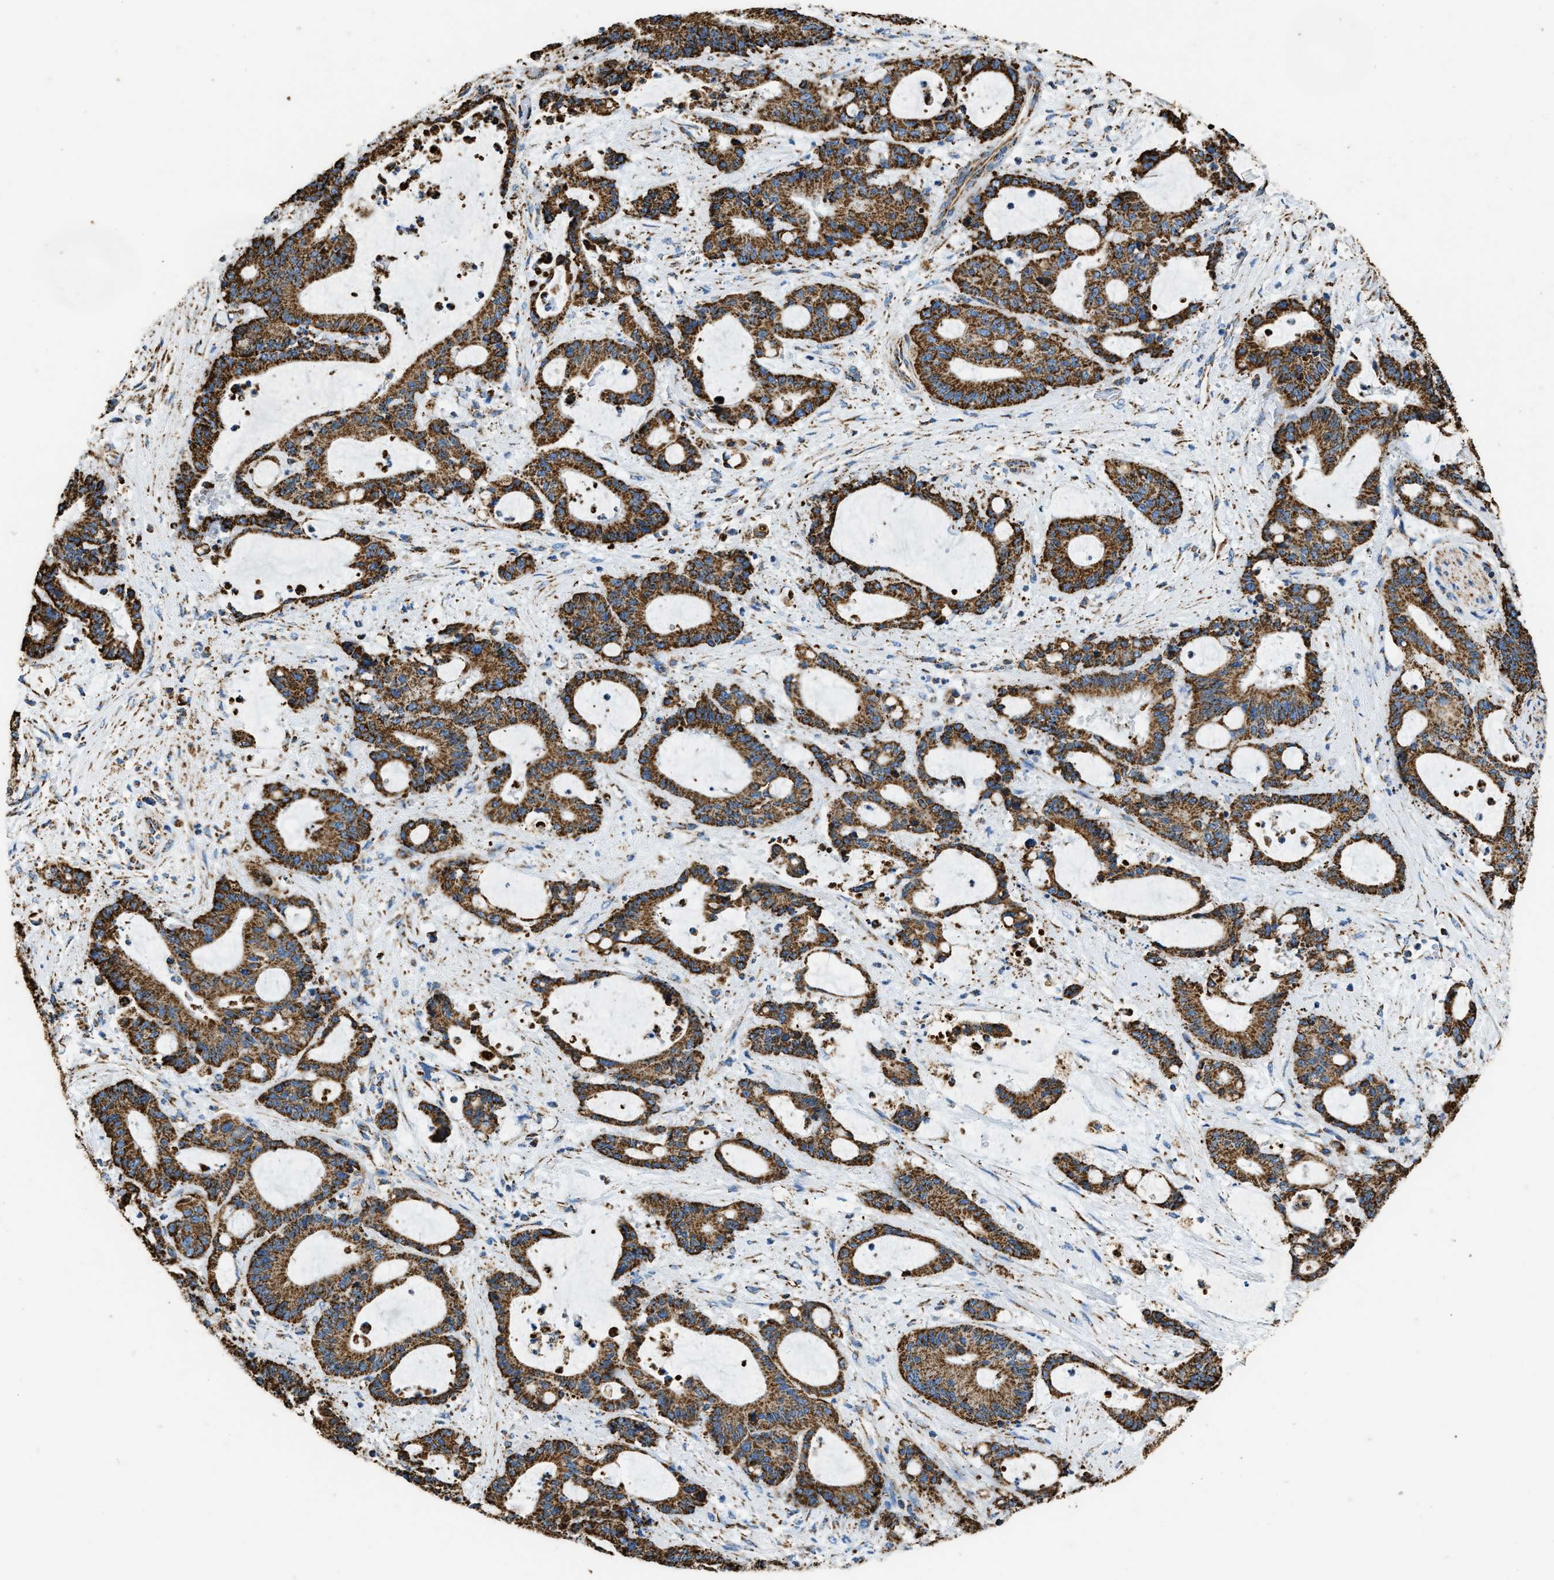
{"staining": {"intensity": "strong", "quantity": ">75%", "location": "cytoplasmic/membranous"}, "tissue": "liver cancer", "cell_type": "Tumor cells", "image_type": "cancer", "snomed": [{"axis": "morphology", "description": "Normal tissue, NOS"}, {"axis": "morphology", "description": "Cholangiocarcinoma"}, {"axis": "topography", "description": "Liver"}, {"axis": "topography", "description": "Peripheral nerve tissue"}], "caption": "Liver cholangiocarcinoma stained with a brown dye demonstrates strong cytoplasmic/membranous positive positivity in about >75% of tumor cells.", "gene": "IRX6", "patient": {"sex": "female", "age": 73}}